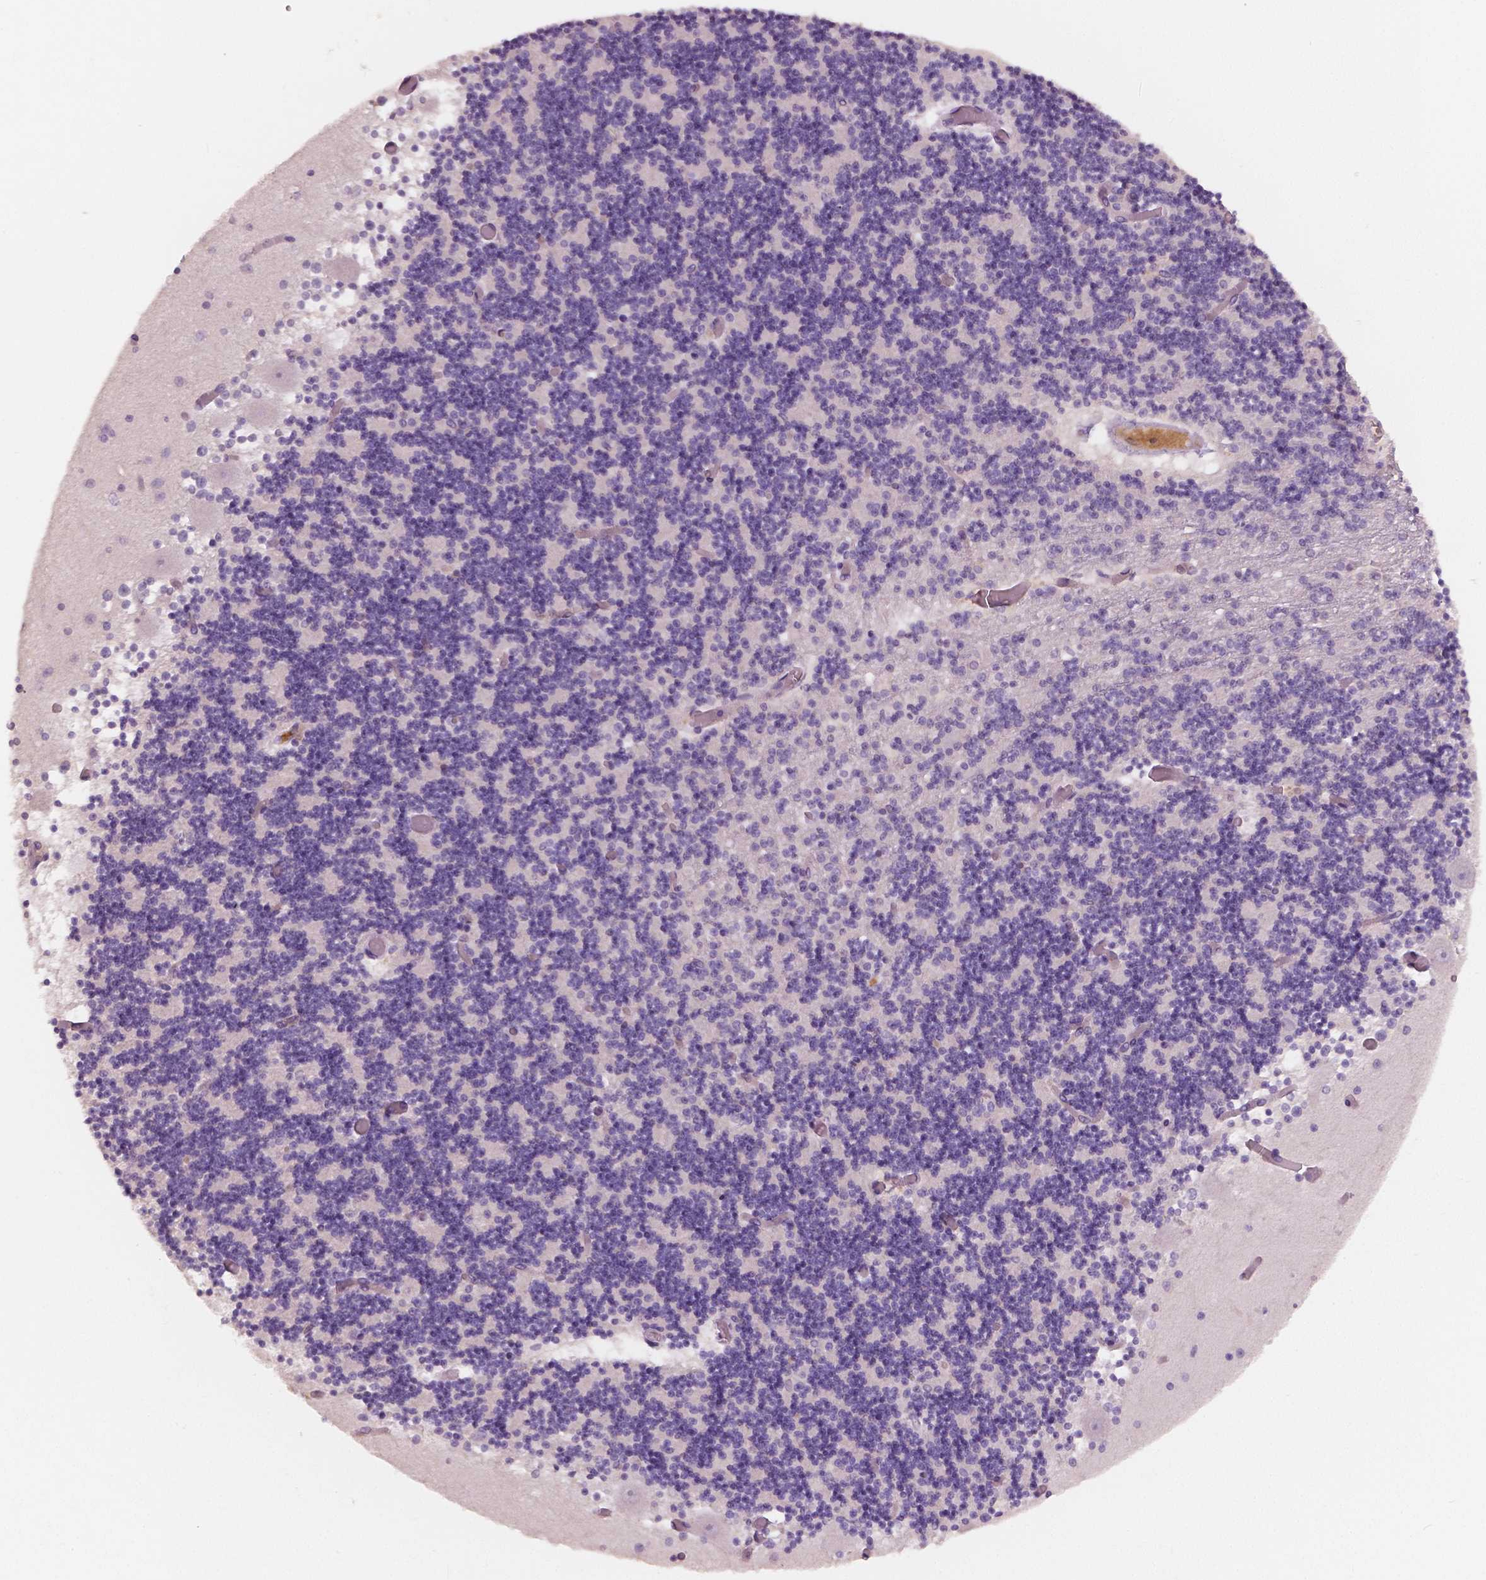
{"staining": {"intensity": "negative", "quantity": "none", "location": "none"}, "tissue": "cerebellum", "cell_type": "Cells in granular layer", "image_type": "normal", "snomed": [{"axis": "morphology", "description": "Normal tissue, NOS"}, {"axis": "topography", "description": "Cerebellum"}], "caption": "IHC of unremarkable cerebellum displays no expression in cells in granular layer.", "gene": "APOA4", "patient": {"sex": "female", "age": 28}}